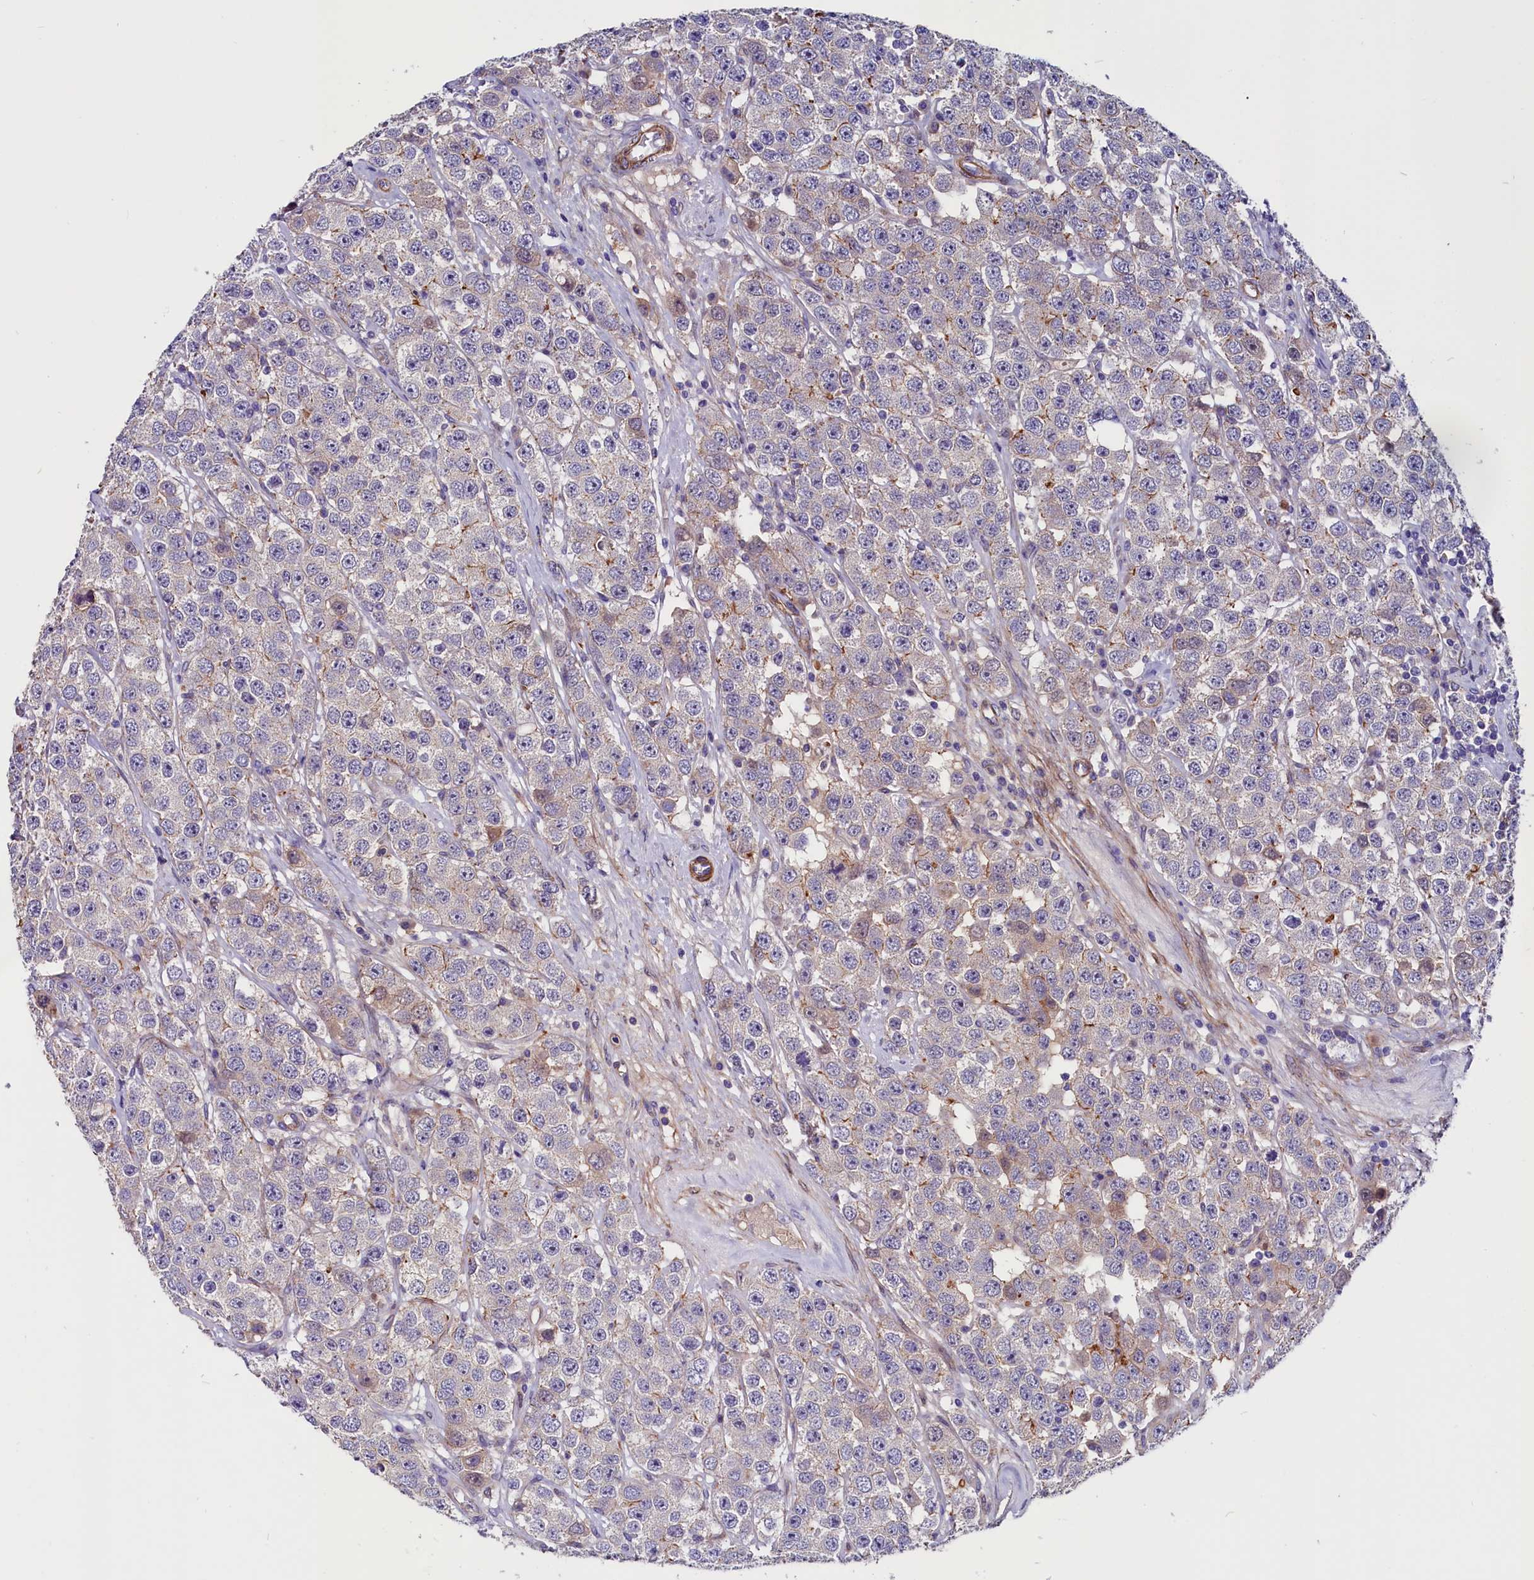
{"staining": {"intensity": "weak", "quantity": "<25%", "location": "cytoplasmic/membranous"}, "tissue": "testis cancer", "cell_type": "Tumor cells", "image_type": "cancer", "snomed": [{"axis": "morphology", "description": "Seminoma, NOS"}, {"axis": "topography", "description": "Testis"}], "caption": "This is an immunohistochemistry (IHC) micrograph of testis cancer. There is no staining in tumor cells.", "gene": "ZNF749", "patient": {"sex": "male", "age": 28}}